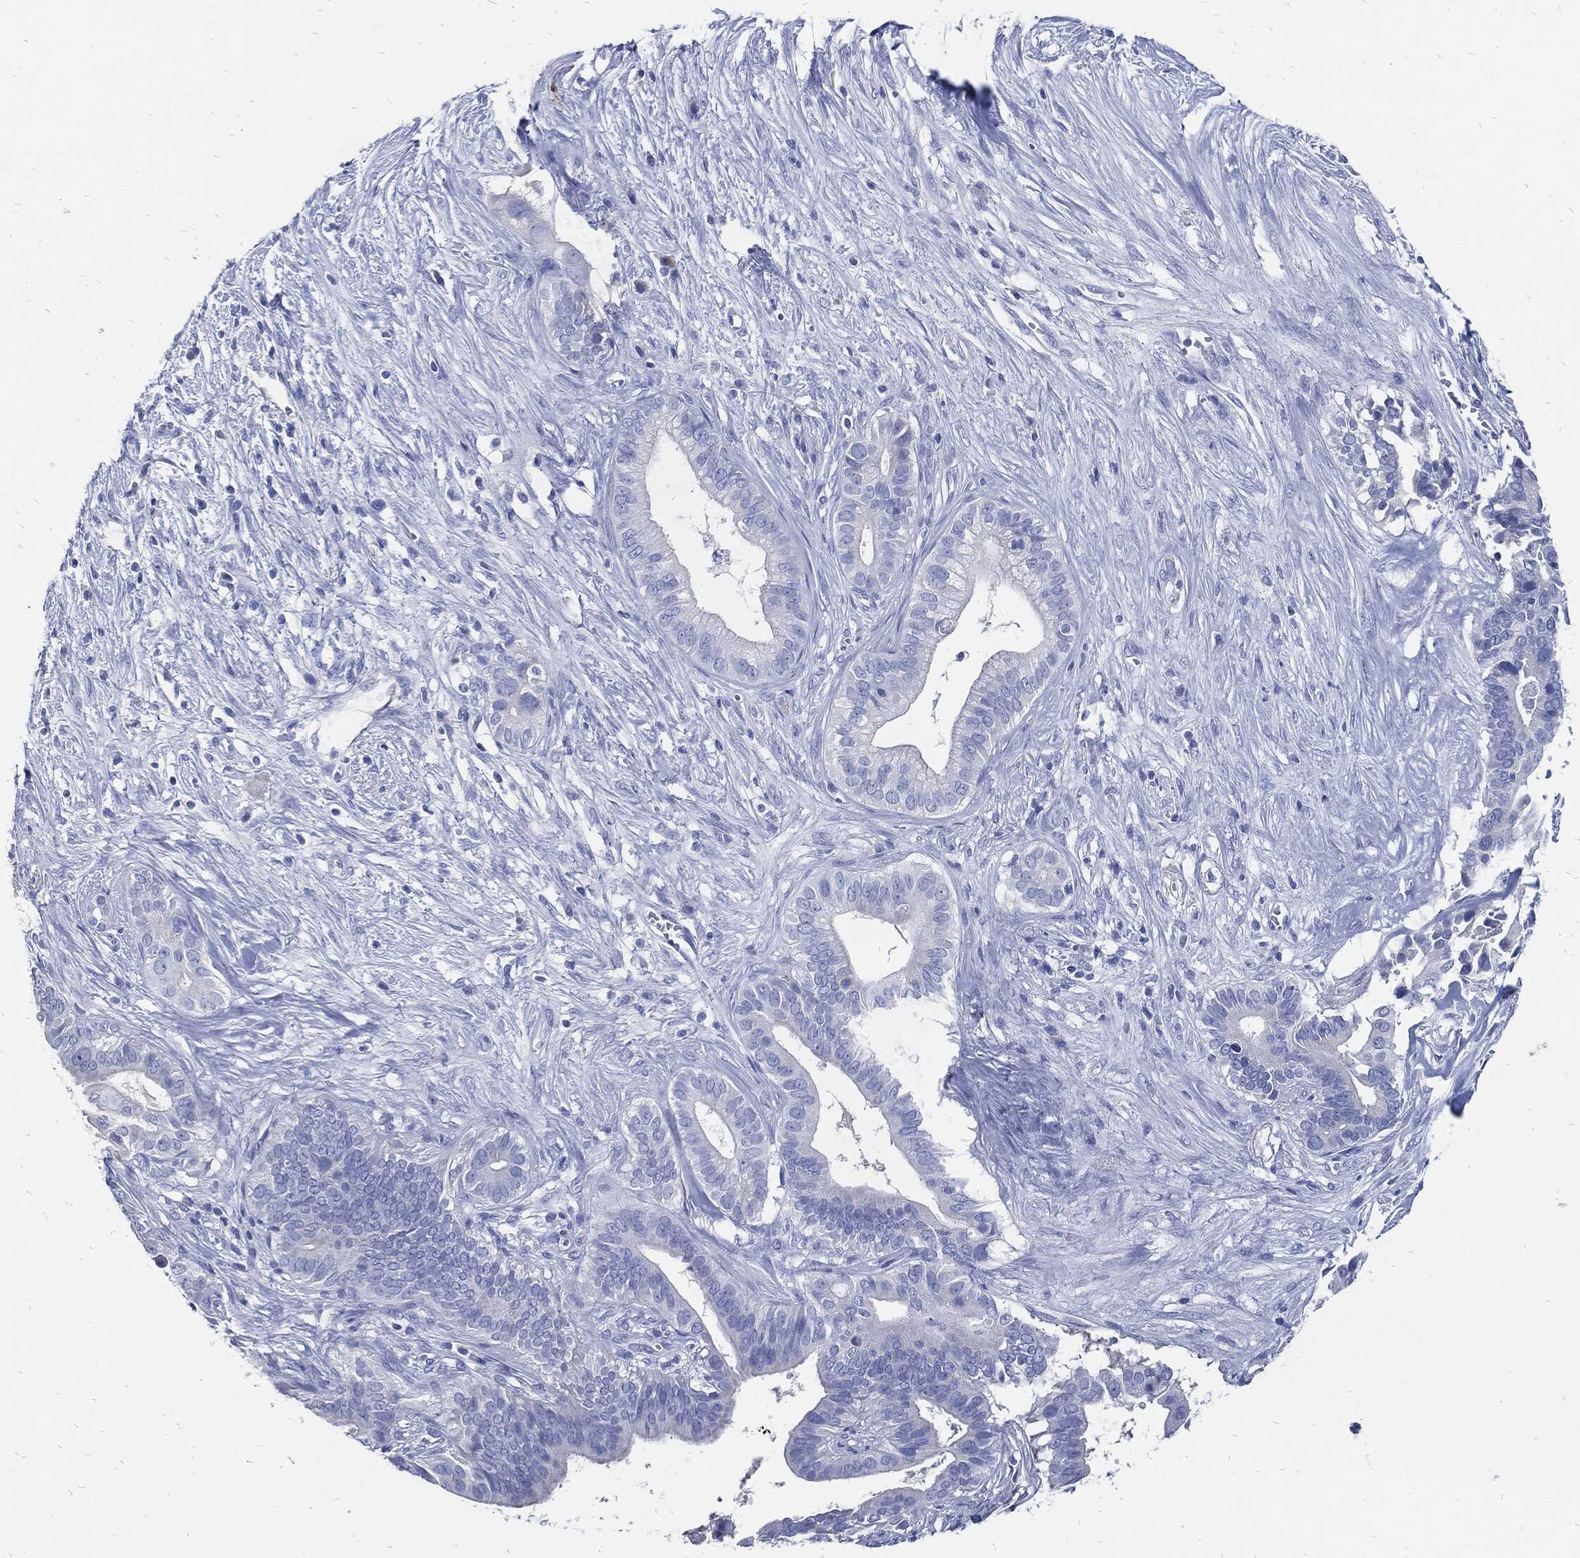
{"staining": {"intensity": "negative", "quantity": "none", "location": "none"}, "tissue": "pancreatic cancer", "cell_type": "Tumor cells", "image_type": "cancer", "snomed": [{"axis": "morphology", "description": "Adenocarcinoma, NOS"}, {"axis": "topography", "description": "Pancreas"}], "caption": "High power microscopy micrograph of an IHC micrograph of pancreatic cancer, revealing no significant staining in tumor cells. (Brightfield microscopy of DAB IHC at high magnification).", "gene": "FABP4", "patient": {"sex": "male", "age": 61}}